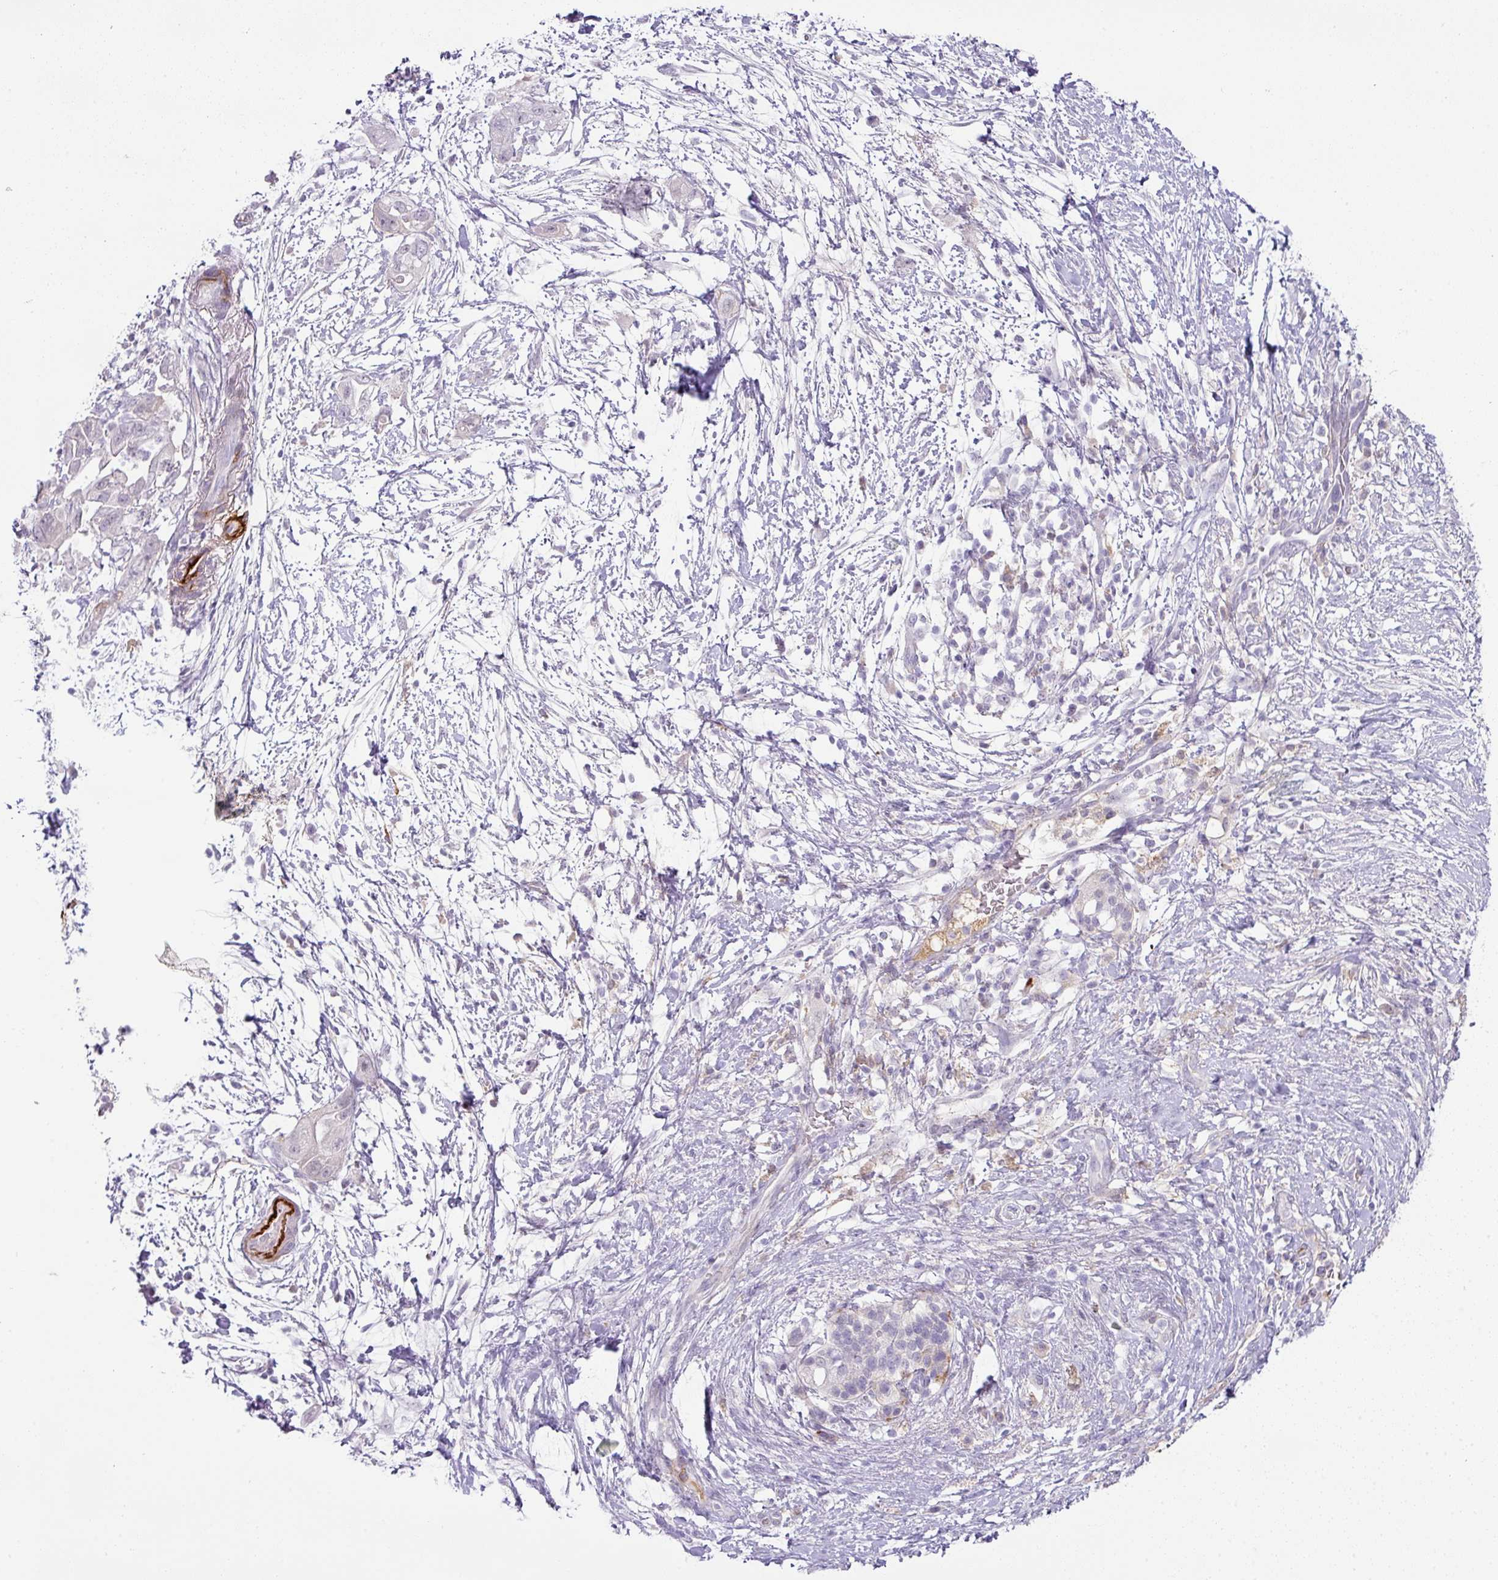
{"staining": {"intensity": "negative", "quantity": "none", "location": "none"}, "tissue": "pancreatic cancer", "cell_type": "Tumor cells", "image_type": "cancer", "snomed": [{"axis": "morphology", "description": "Adenocarcinoma, NOS"}, {"axis": "topography", "description": "Pancreas"}], "caption": "DAB immunohistochemical staining of human pancreatic cancer shows no significant positivity in tumor cells. Brightfield microscopy of immunohistochemistry stained with DAB (brown) and hematoxylin (blue), captured at high magnification.", "gene": "FGF17", "patient": {"sex": "female", "age": 72}}